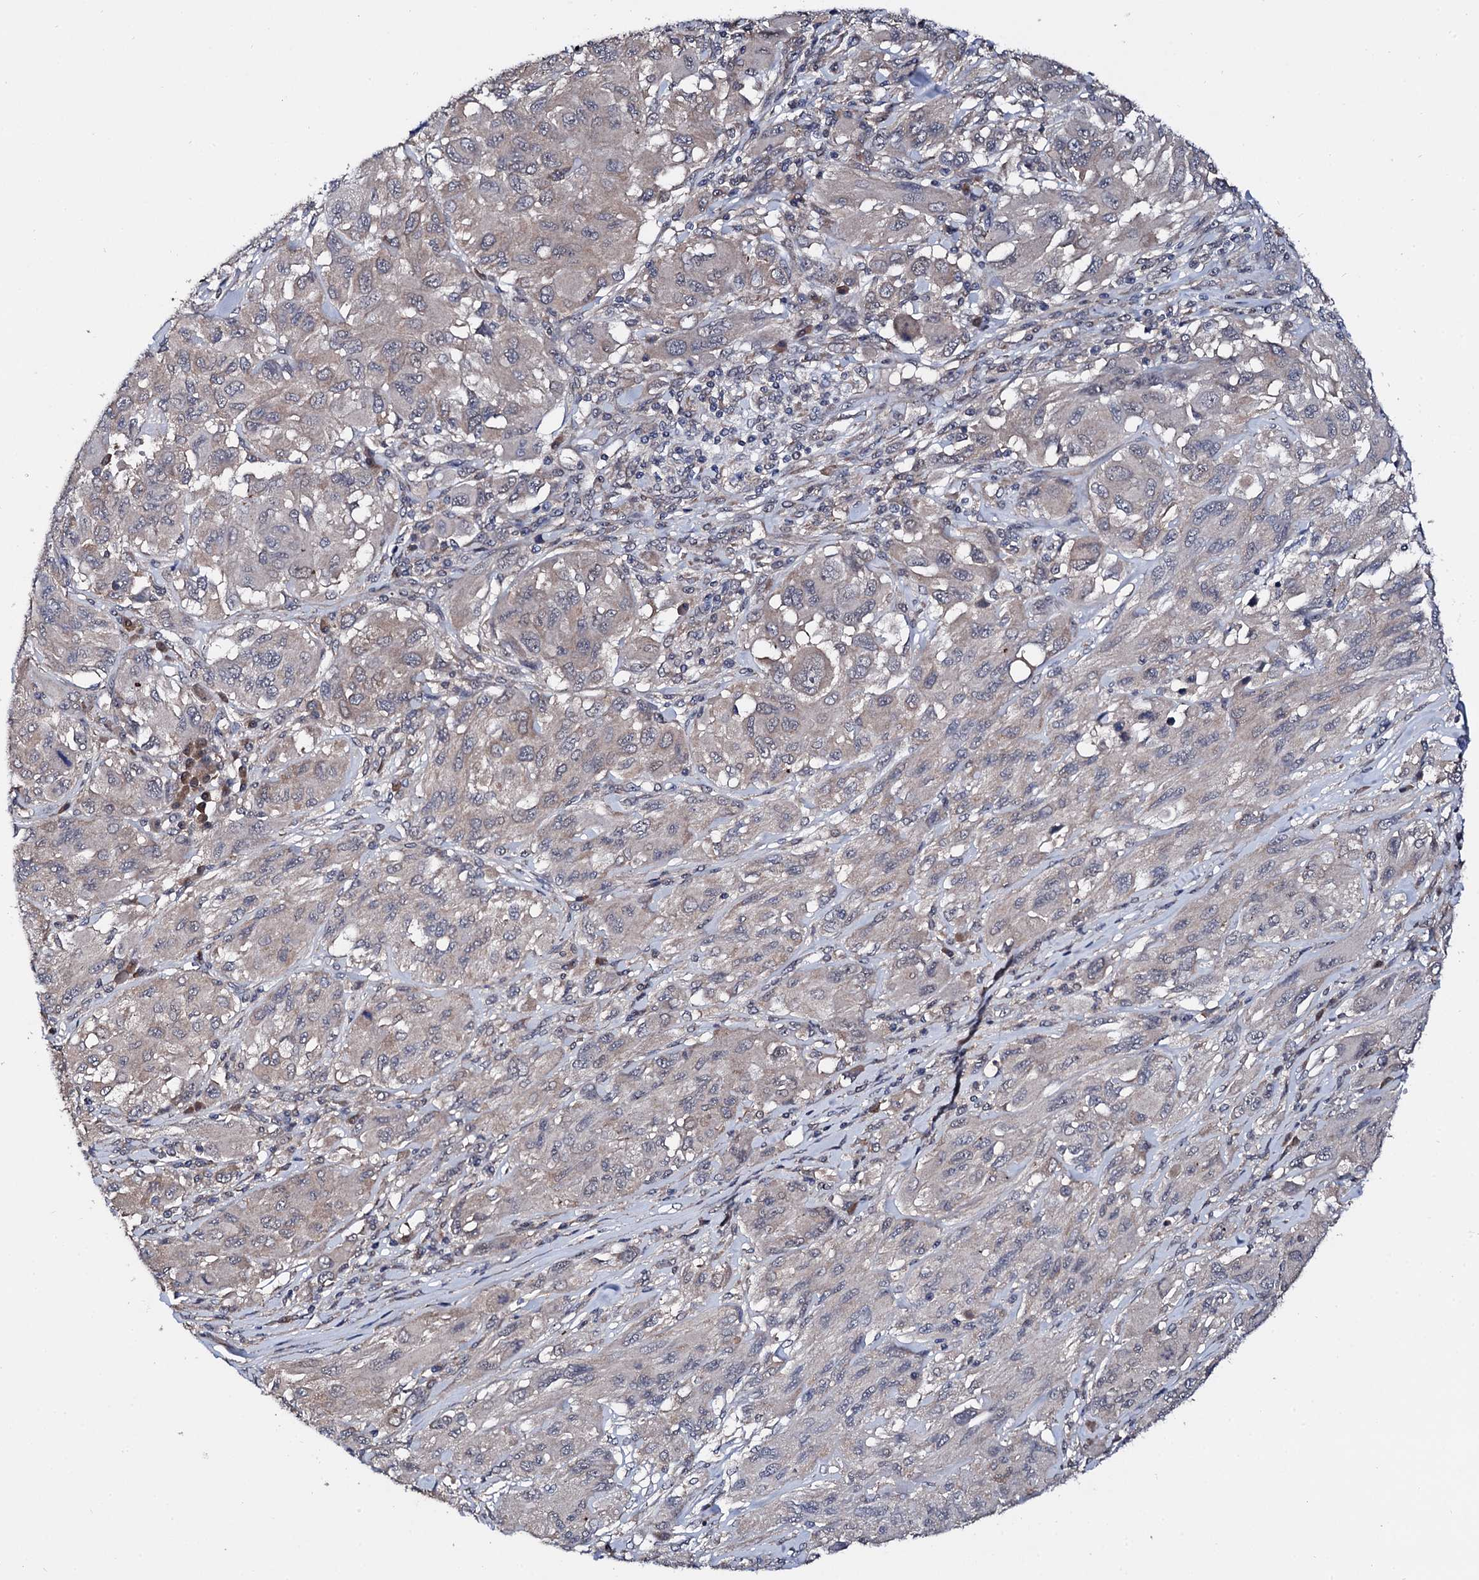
{"staining": {"intensity": "negative", "quantity": "none", "location": "none"}, "tissue": "melanoma", "cell_type": "Tumor cells", "image_type": "cancer", "snomed": [{"axis": "morphology", "description": "Malignant melanoma, NOS"}, {"axis": "topography", "description": "Skin"}], "caption": "Malignant melanoma stained for a protein using immunohistochemistry (IHC) shows no staining tumor cells.", "gene": "IP6K1", "patient": {"sex": "female", "age": 91}}